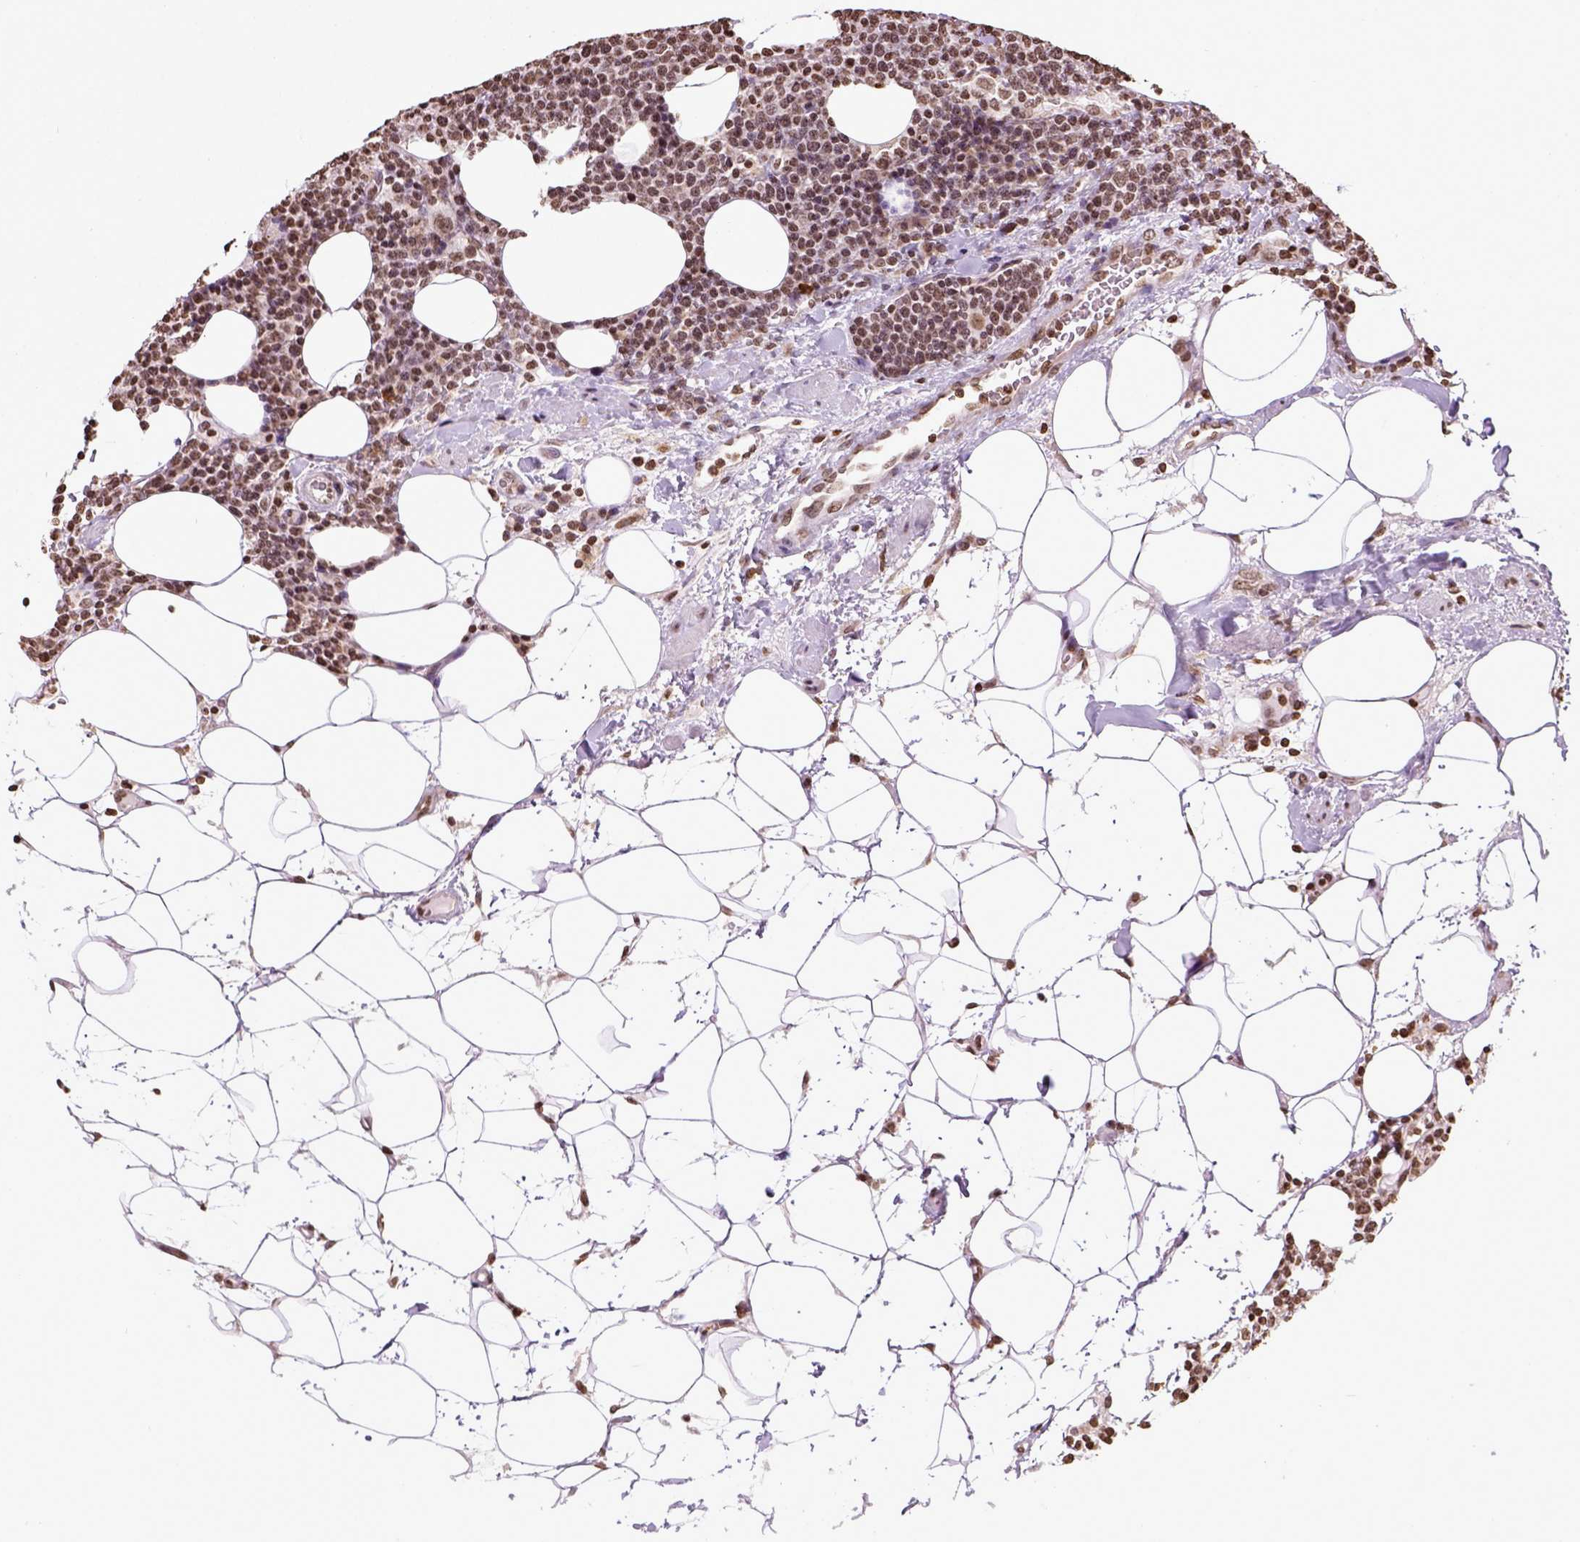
{"staining": {"intensity": "moderate", "quantity": ">75%", "location": "nuclear"}, "tissue": "lymphoma", "cell_type": "Tumor cells", "image_type": "cancer", "snomed": [{"axis": "morphology", "description": "Malignant lymphoma, non-Hodgkin's type, High grade"}, {"axis": "topography", "description": "Lymph node"}], "caption": "An image showing moderate nuclear staining in about >75% of tumor cells in high-grade malignant lymphoma, non-Hodgkin's type, as visualized by brown immunohistochemical staining.", "gene": "ZNF75D", "patient": {"sex": "male", "age": 61}}